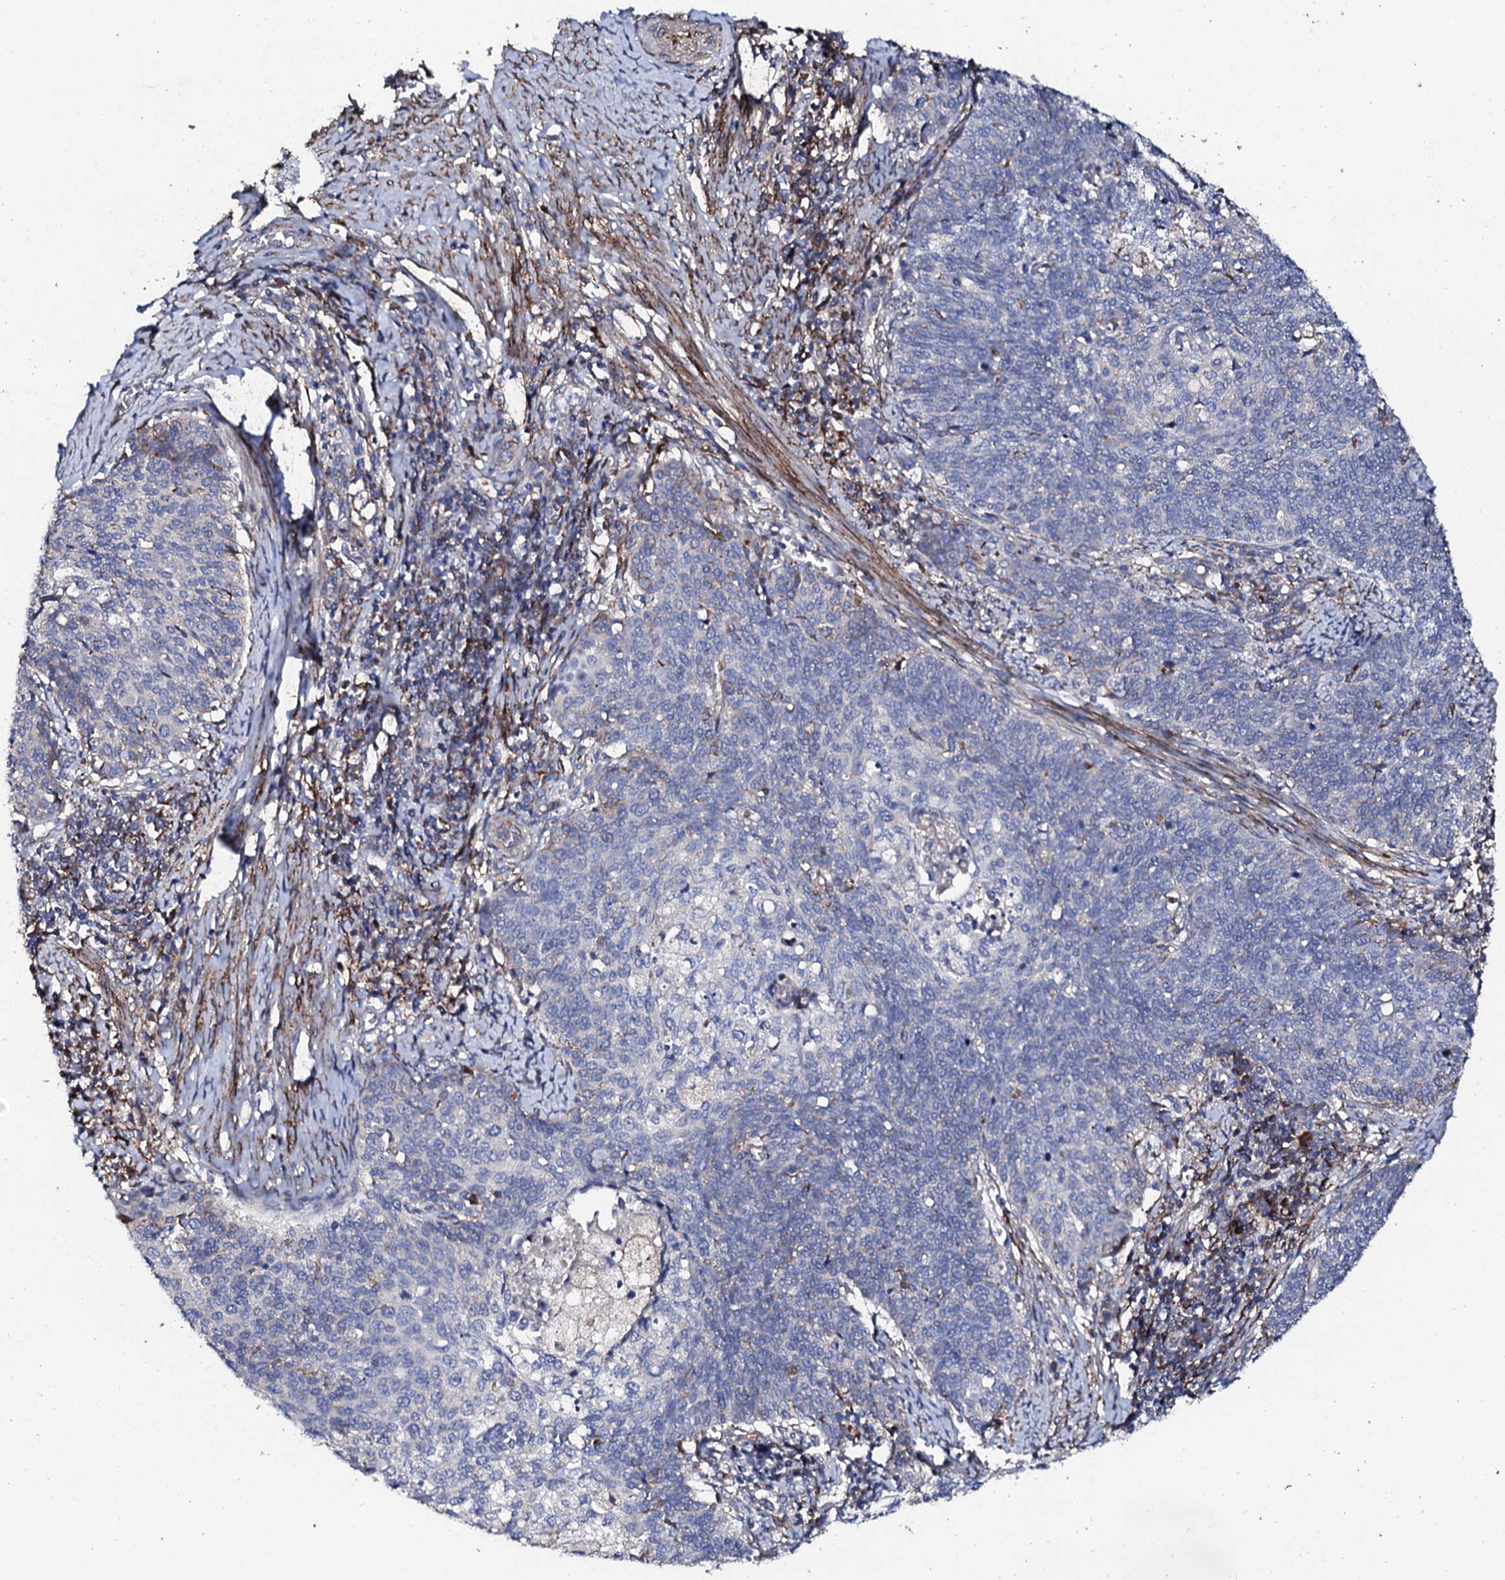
{"staining": {"intensity": "negative", "quantity": "none", "location": "none"}, "tissue": "cervical cancer", "cell_type": "Tumor cells", "image_type": "cancer", "snomed": [{"axis": "morphology", "description": "Squamous cell carcinoma, NOS"}, {"axis": "topography", "description": "Cervix"}], "caption": "There is no significant positivity in tumor cells of cervical cancer.", "gene": "DBX1", "patient": {"sex": "female", "age": 39}}